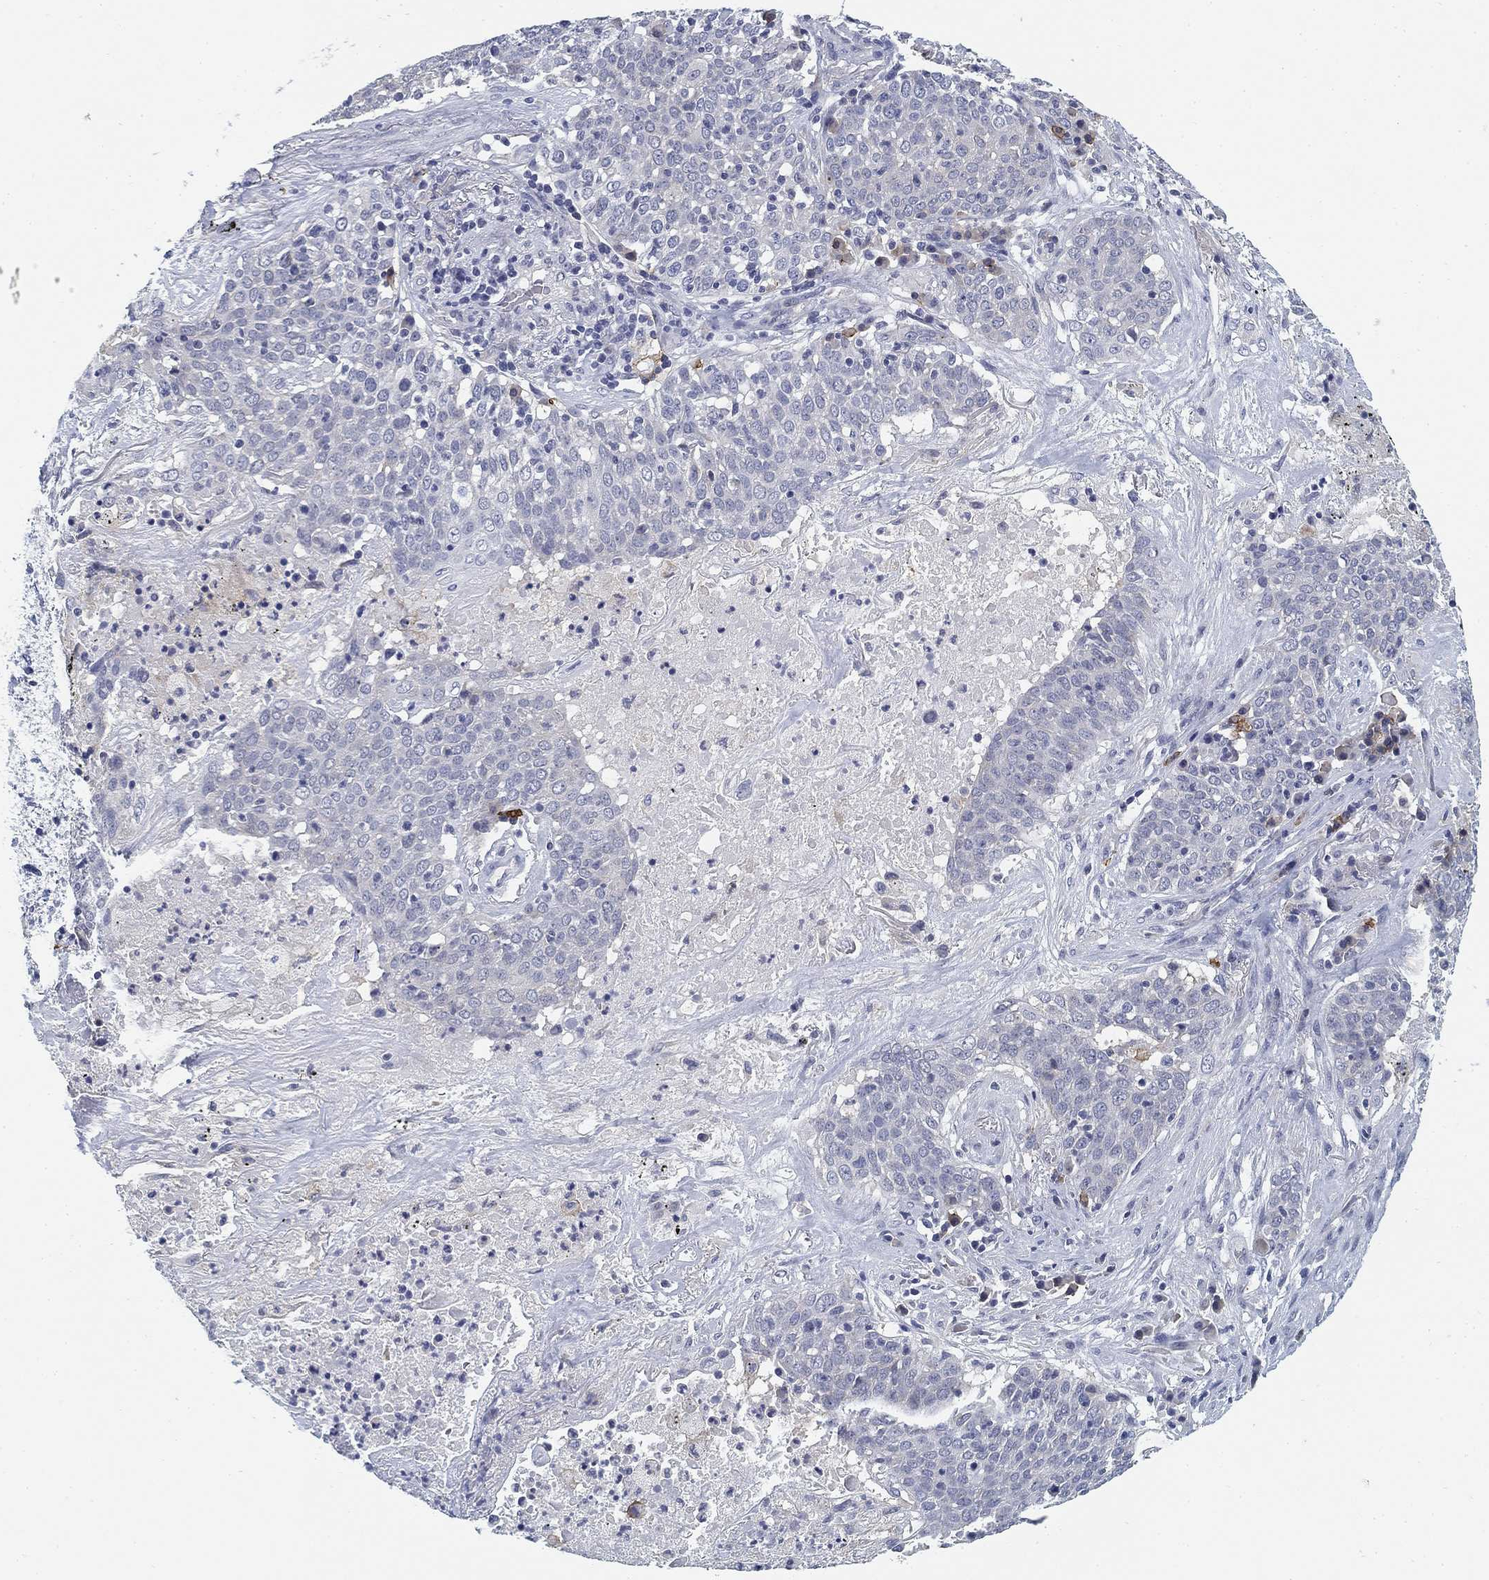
{"staining": {"intensity": "negative", "quantity": "none", "location": "none"}, "tissue": "lung cancer", "cell_type": "Tumor cells", "image_type": "cancer", "snomed": [{"axis": "morphology", "description": "Squamous cell carcinoma, NOS"}, {"axis": "topography", "description": "Lung"}], "caption": "Lung squamous cell carcinoma was stained to show a protein in brown. There is no significant positivity in tumor cells.", "gene": "SLC2A5", "patient": {"sex": "male", "age": 82}}